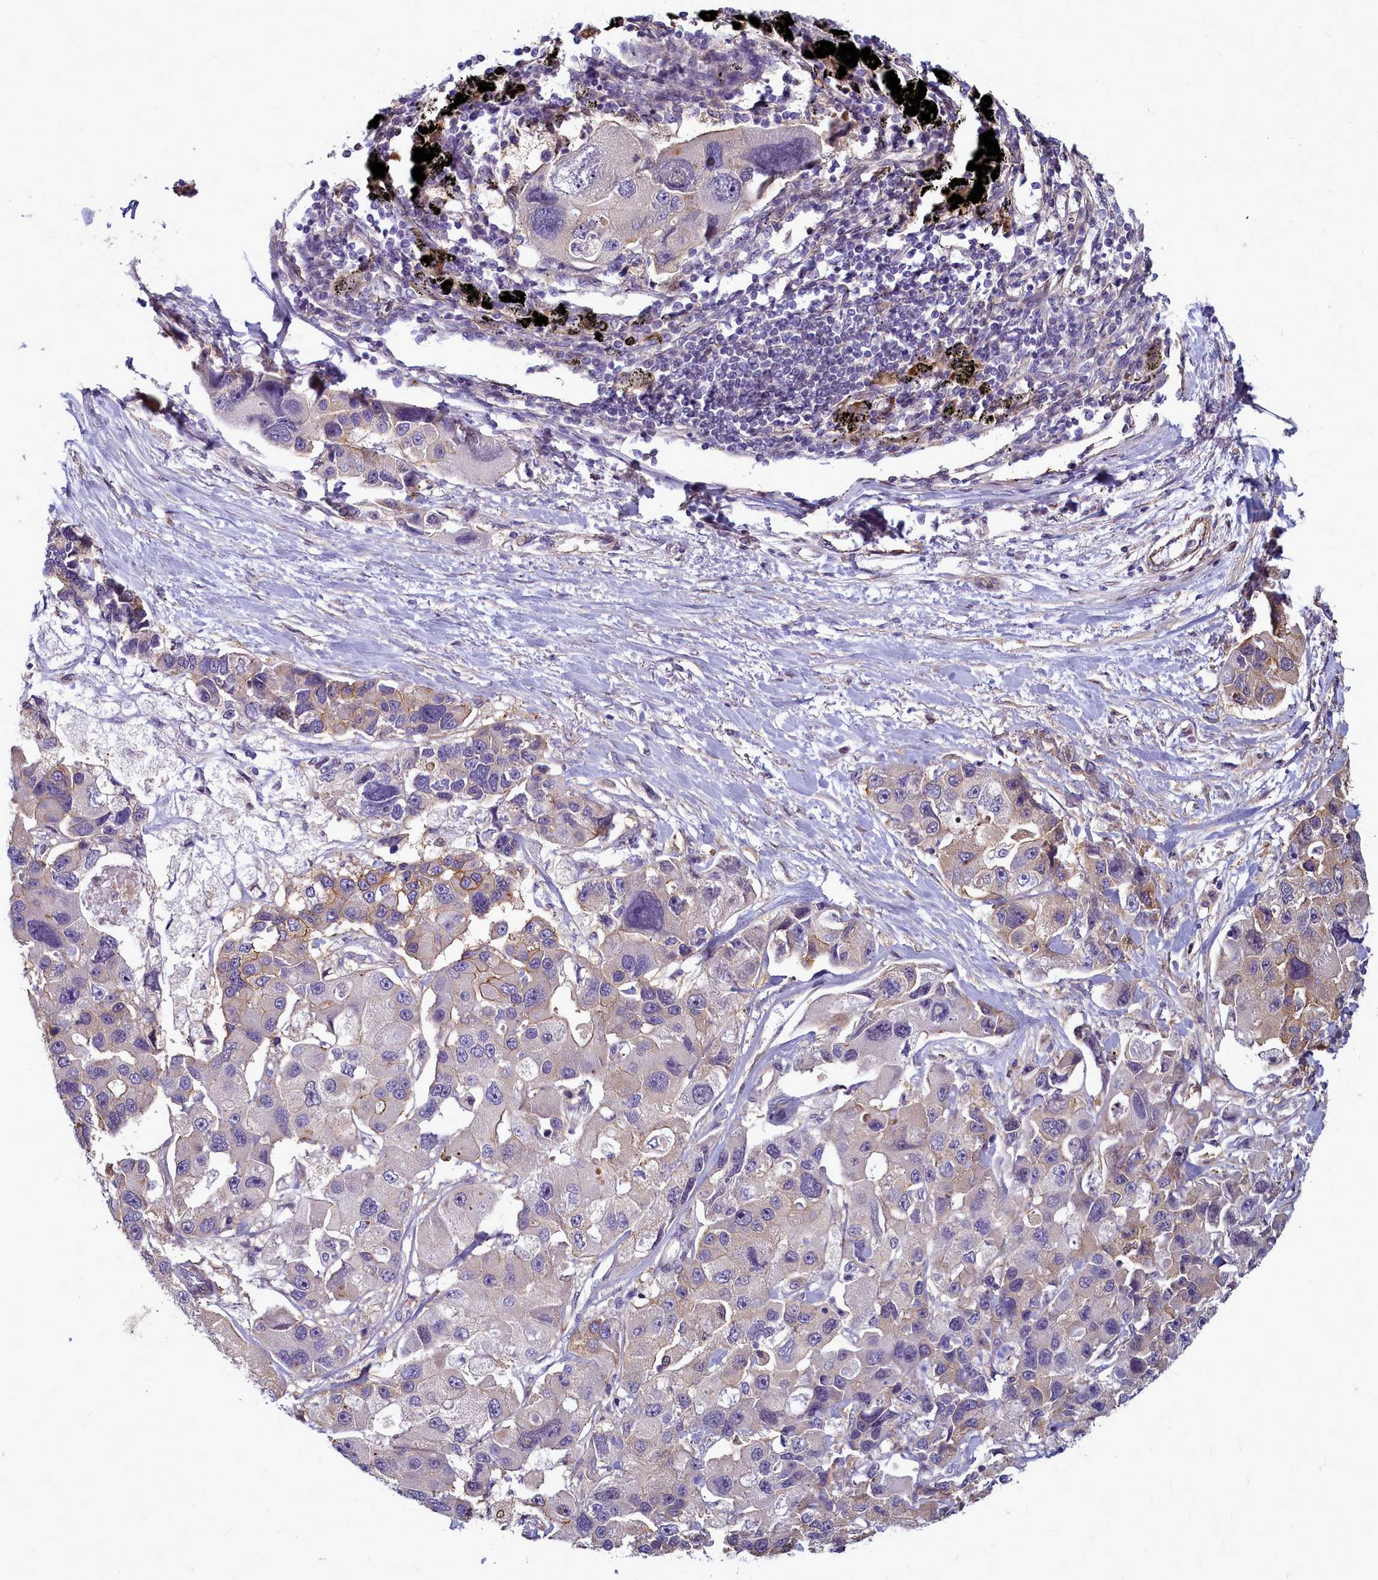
{"staining": {"intensity": "weak", "quantity": "<25%", "location": "cytoplasmic/membranous"}, "tissue": "lung cancer", "cell_type": "Tumor cells", "image_type": "cancer", "snomed": [{"axis": "morphology", "description": "Adenocarcinoma, NOS"}, {"axis": "topography", "description": "Lung"}], "caption": "The immunohistochemistry (IHC) image has no significant positivity in tumor cells of lung cancer (adenocarcinoma) tissue. Nuclei are stained in blue.", "gene": "TTC5", "patient": {"sex": "female", "age": 54}}